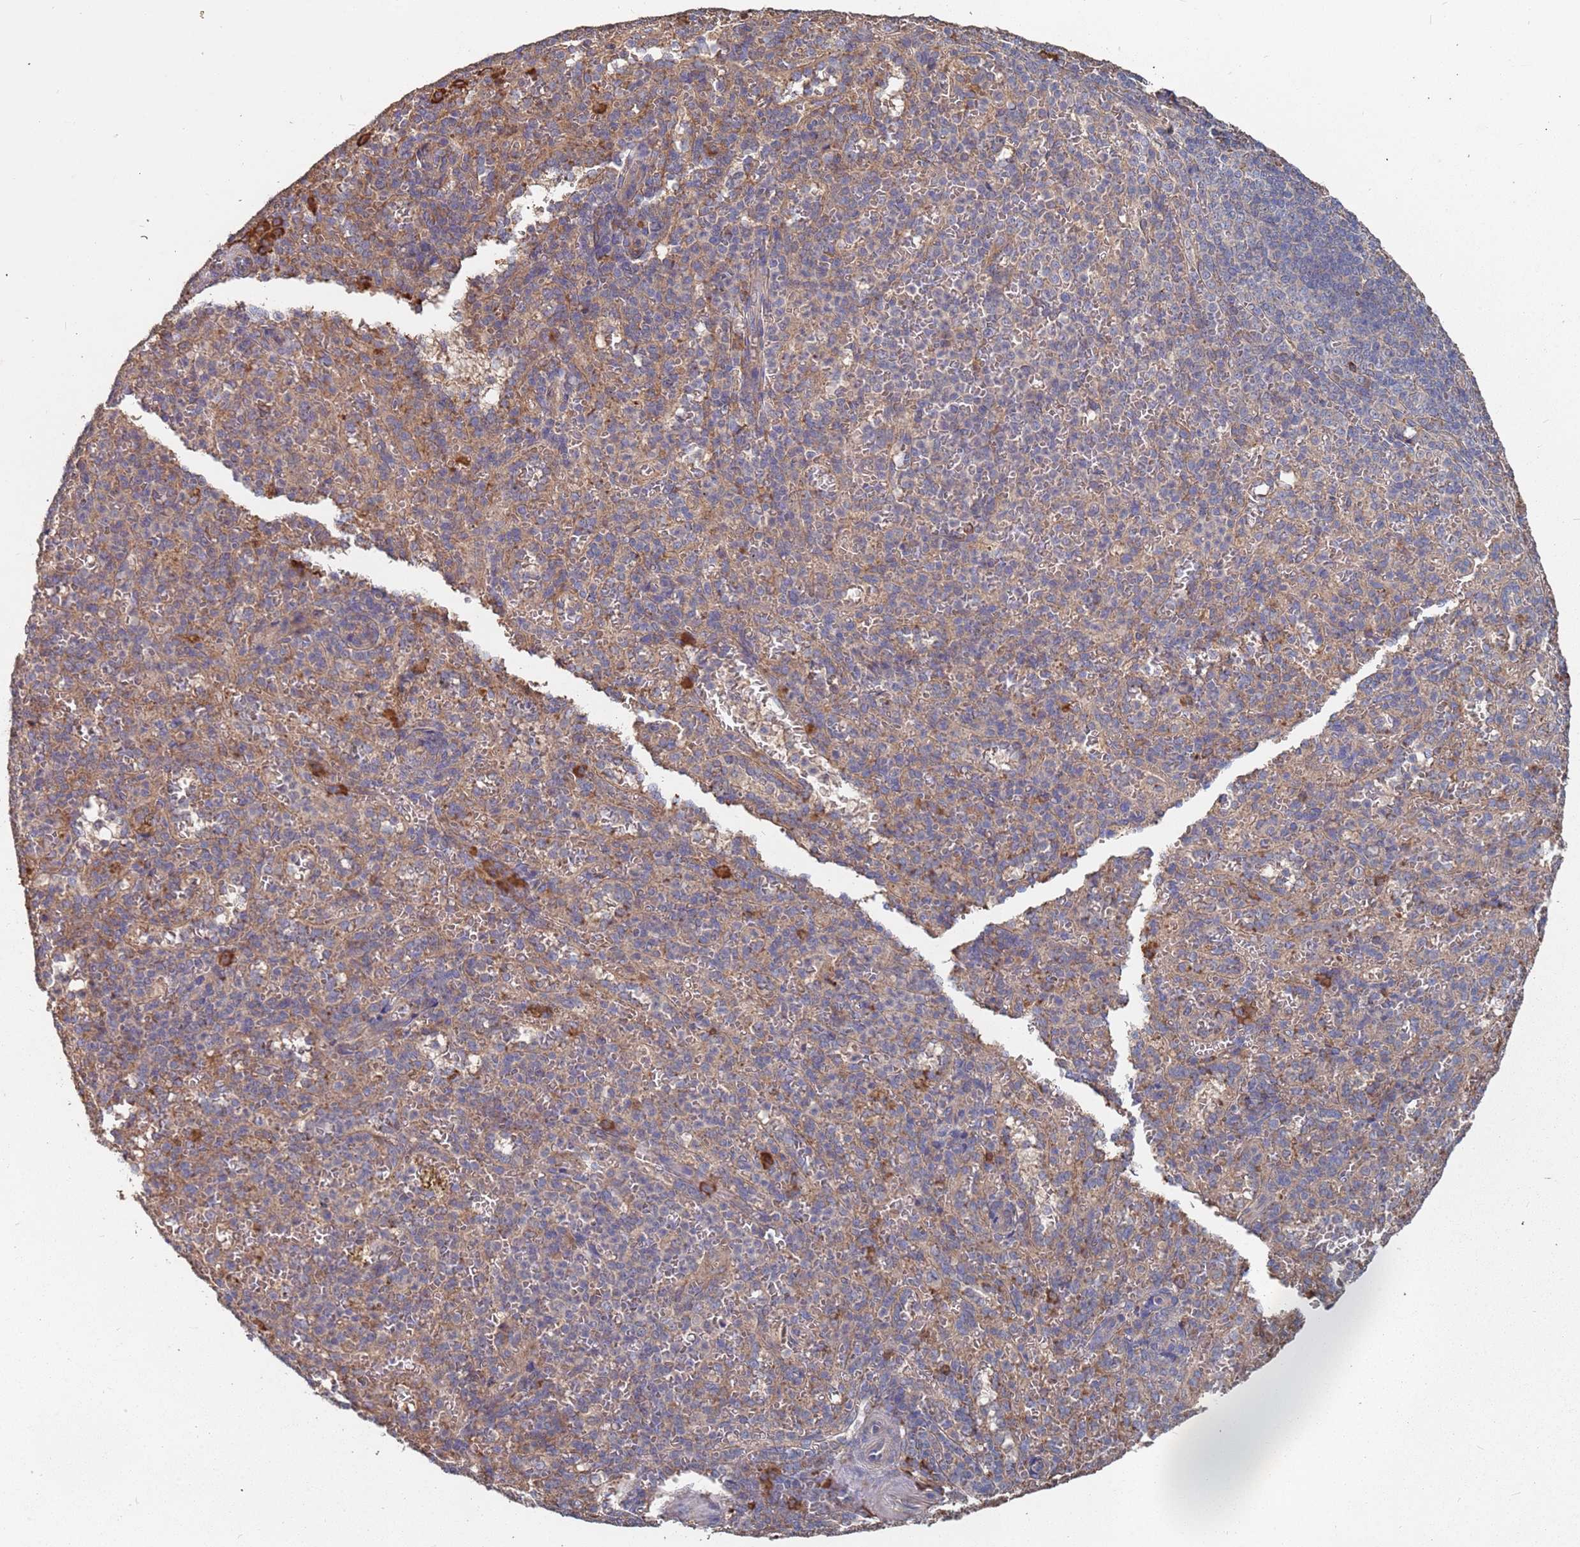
{"staining": {"intensity": "strong", "quantity": "<25%", "location": "cytoplasmic/membranous"}, "tissue": "spleen", "cell_type": "Cells in red pulp", "image_type": "normal", "snomed": [{"axis": "morphology", "description": "Normal tissue, NOS"}, {"axis": "topography", "description": "Spleen"}], "caption": "This histopathology image exhibits unremarkable spleen stained with IHC to label a protein in brown. The cytoplasmic/membranous of cells in red pulp show strong positivity for the protein. Nuclei are counter-stained blue.", "gene": "ATG5", "patient": {"sex": "female", "age": 21}}